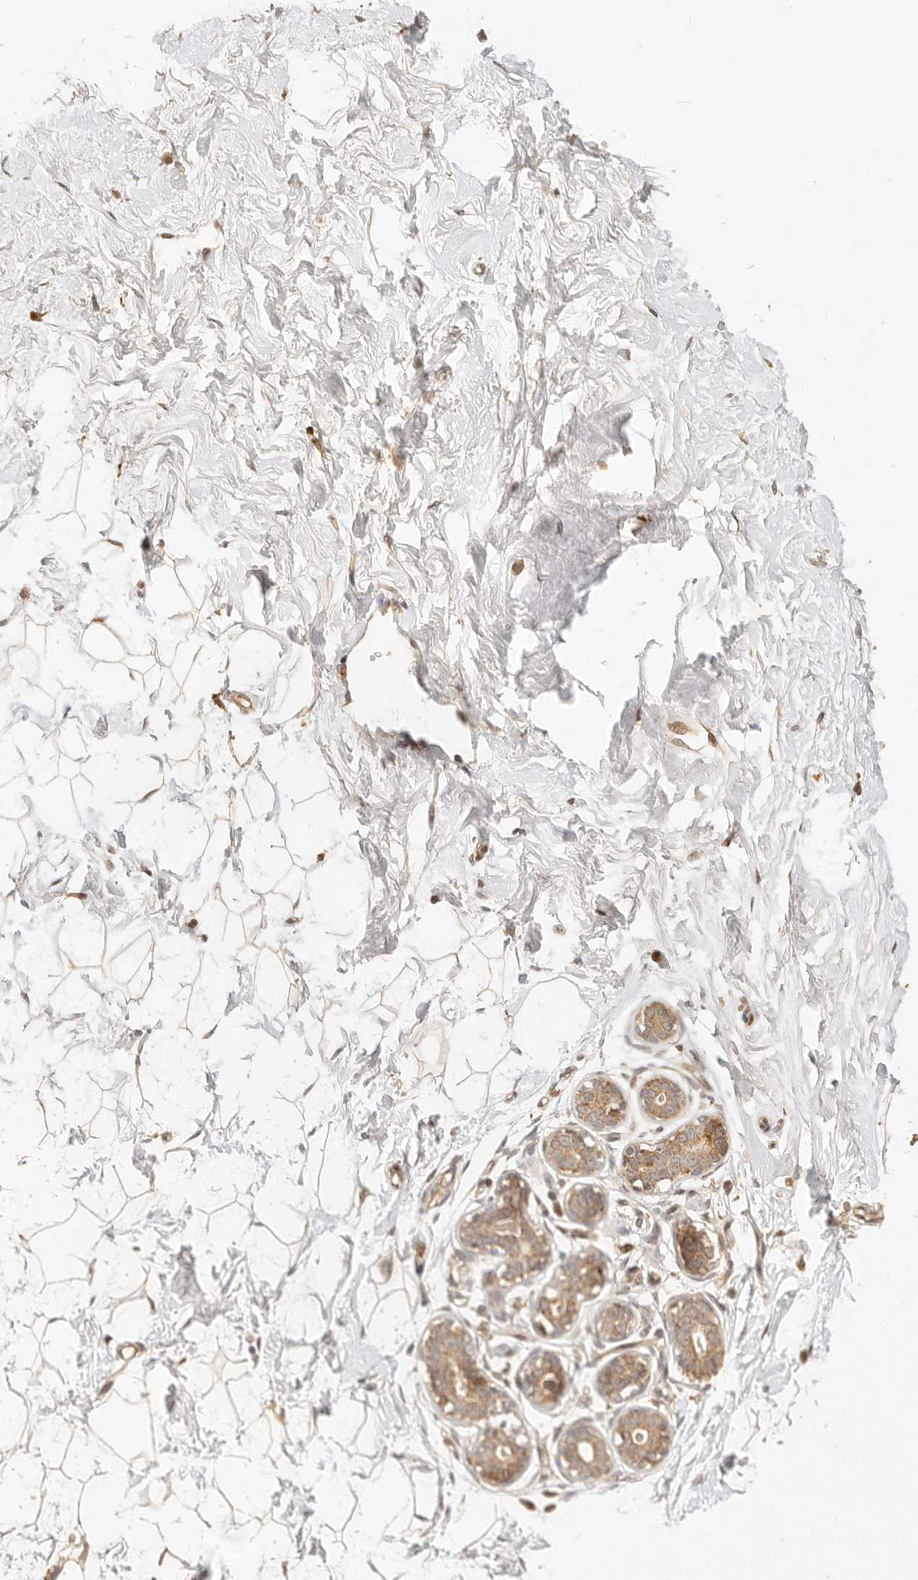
{"staining": {"intensity": "negative", "quantity": "none", "location": "none"}, "tissue": "breast", "cell_type": "Adipocytes", "image_type": "normal", "snomed": [{"axis": "morphology", "description": "Normal tissue, NOS"}, {"axis": "morphology", "description": "Adenoma, NOS"}, {"axis": "topography", "description": "Breast"}], "caption": "Breast stained for a protein using immunohistochemistry (IHC) reveals no staining adipocytes.", "gene": "TIMM17A", "patient": {"sex": "female", "age": 23}}